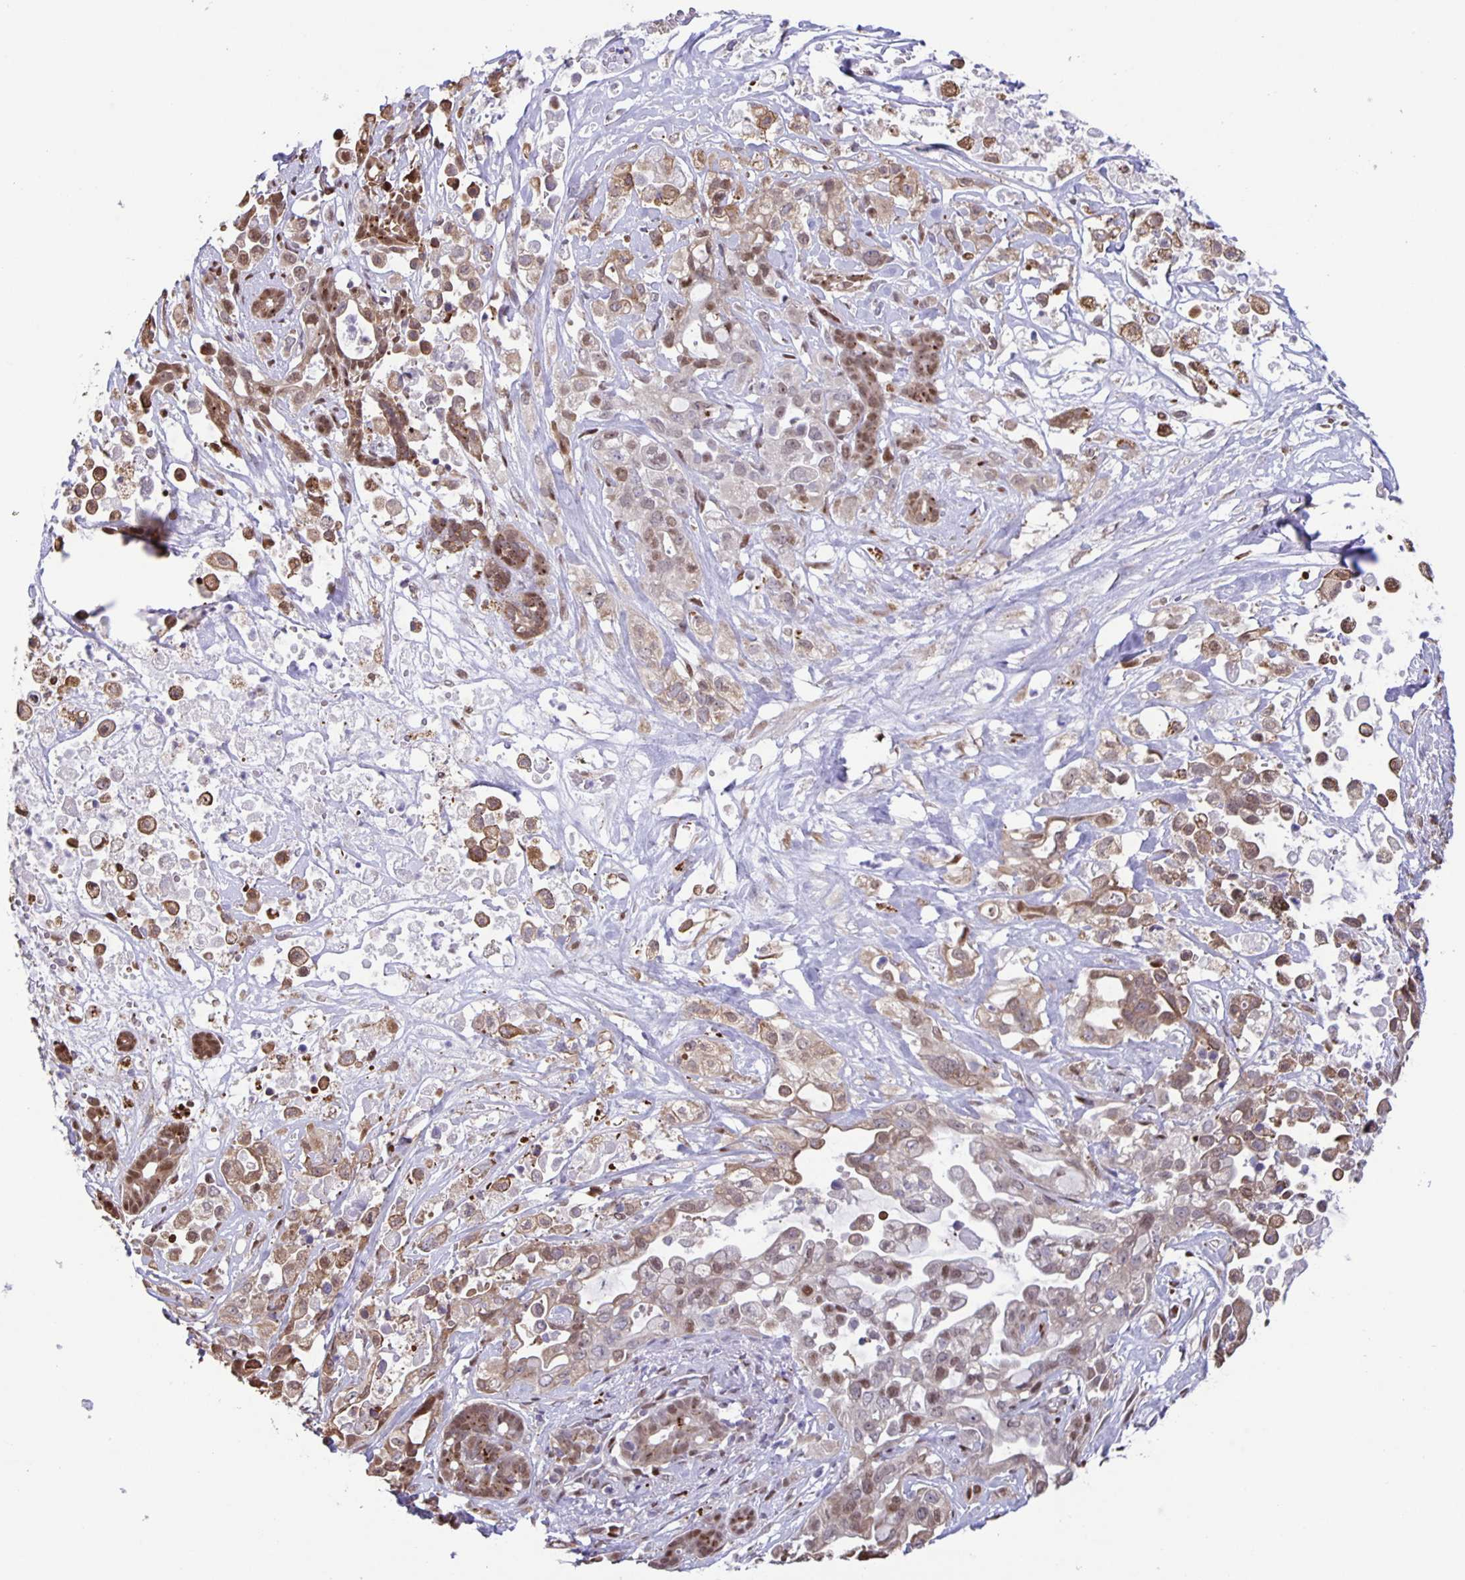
{"staining": {"intensity": "moderate", "quantity": "25%-75%", "location": "cytoplasmic/membranous,nuclear"}, "tissue": "pancreatic cancer", "cell_type": "Tumor cells", "image_type": "cancer", "snomed": [{"axis": "morphology", "description": "Adenocarcinoma, NOS"}, {"axis": "topography", "description": "Pancreas"}], "caption": "Approximately 25%-75% of tumor cells in pancreatic cancer (adenocarcinoma) reveal moderate cytoplasmic/membranous and nuclear protein positivity as visualized by brown immunohistochemical staining.", "gene": "MAPK12", "patient": {"sex": "male", "age": 44}}